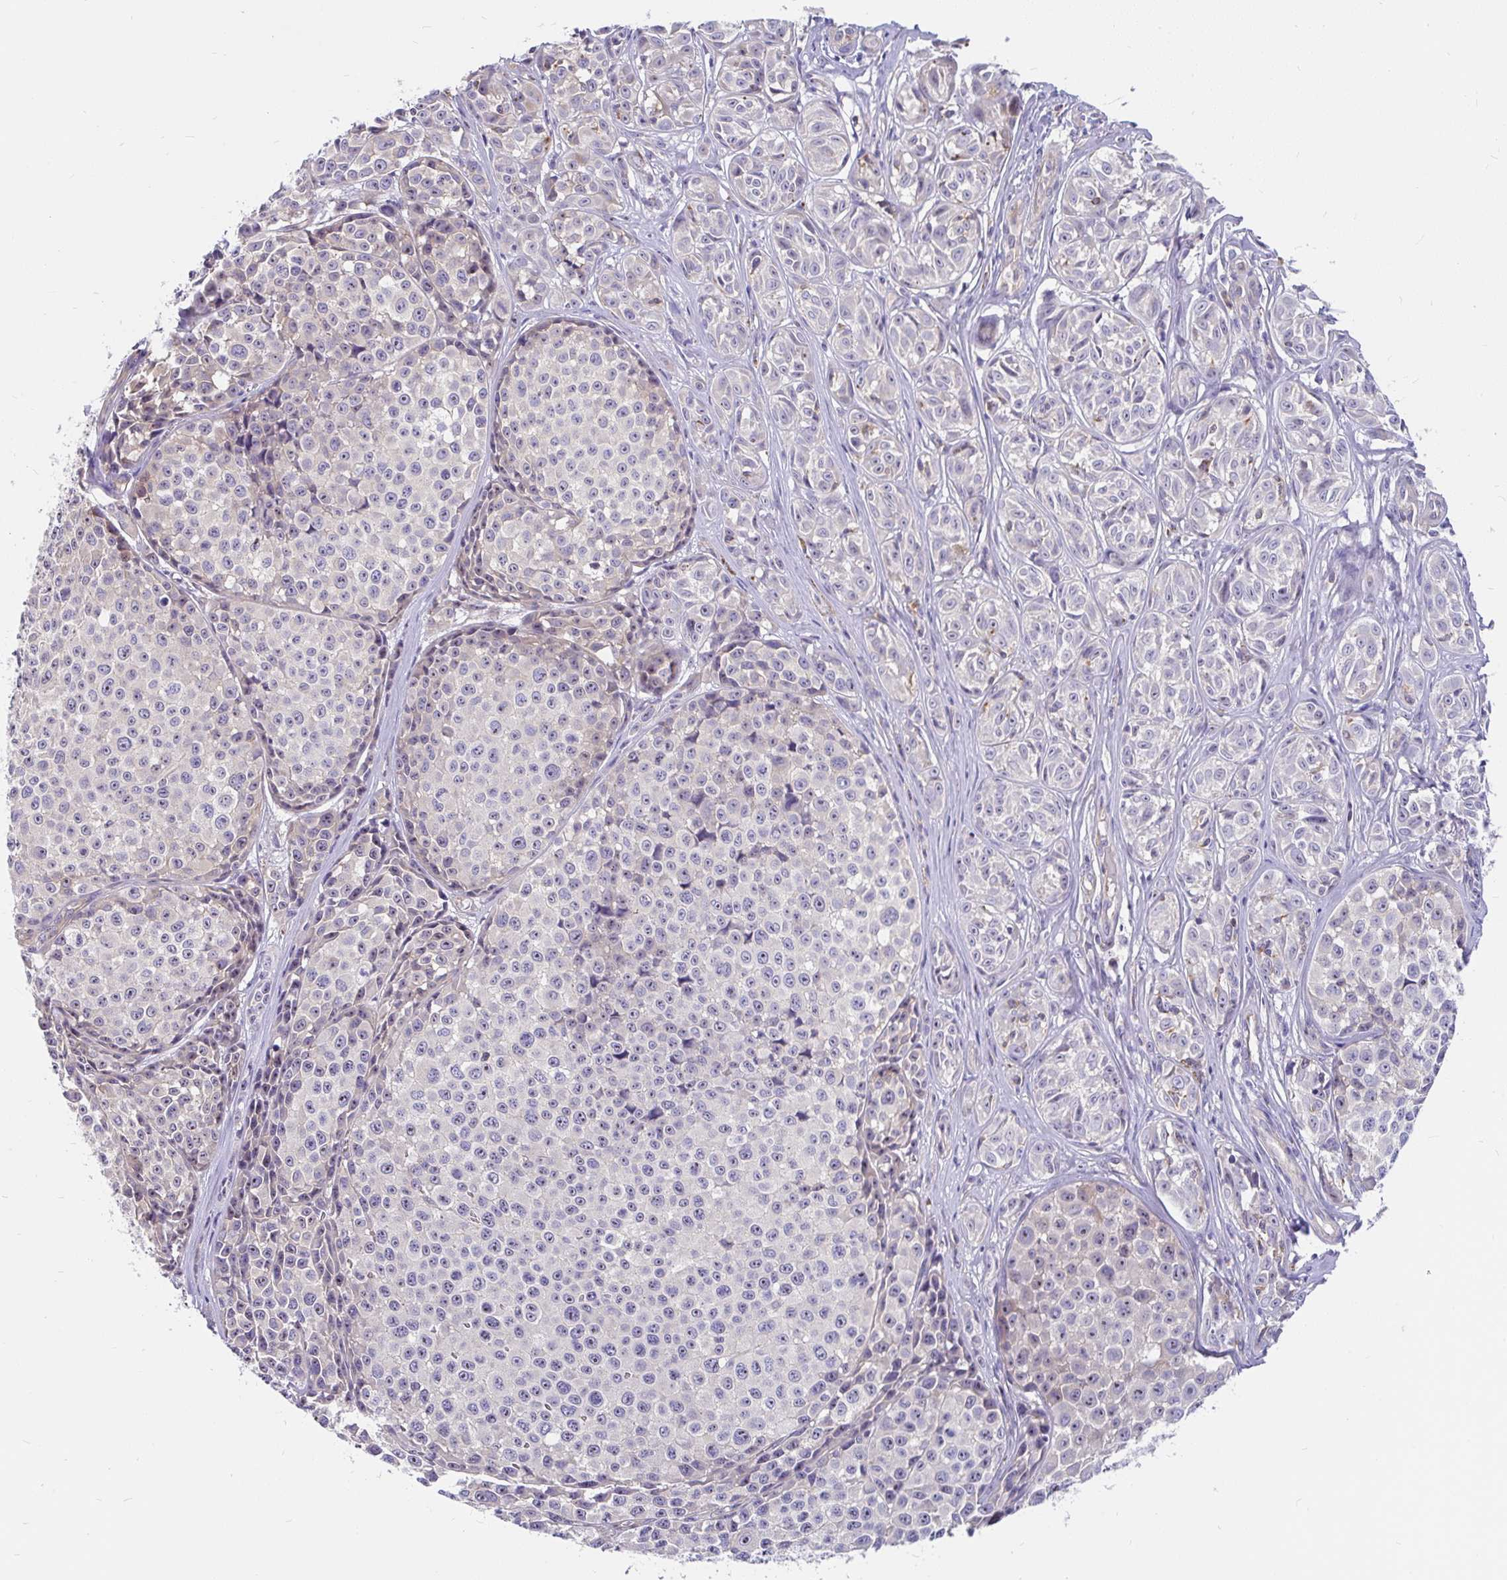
{"staining": {"intensity": "negative", "quantity": "none", "location": "none"}, "tissue": "melanoma", "cell_type": "Tumor cells", "image_type": "cancer", "snomed": [{"axis": "morphology", "description": "Malignant melanoma, NOS"}, {"axis": "topography", "description": "Skin"}], "caption": "Histopathology image shows no significant protein expression in tumor cells of malignant melanoma.", "gene": "LRRC26", "patient": {"sex": "female", "age": 35}}